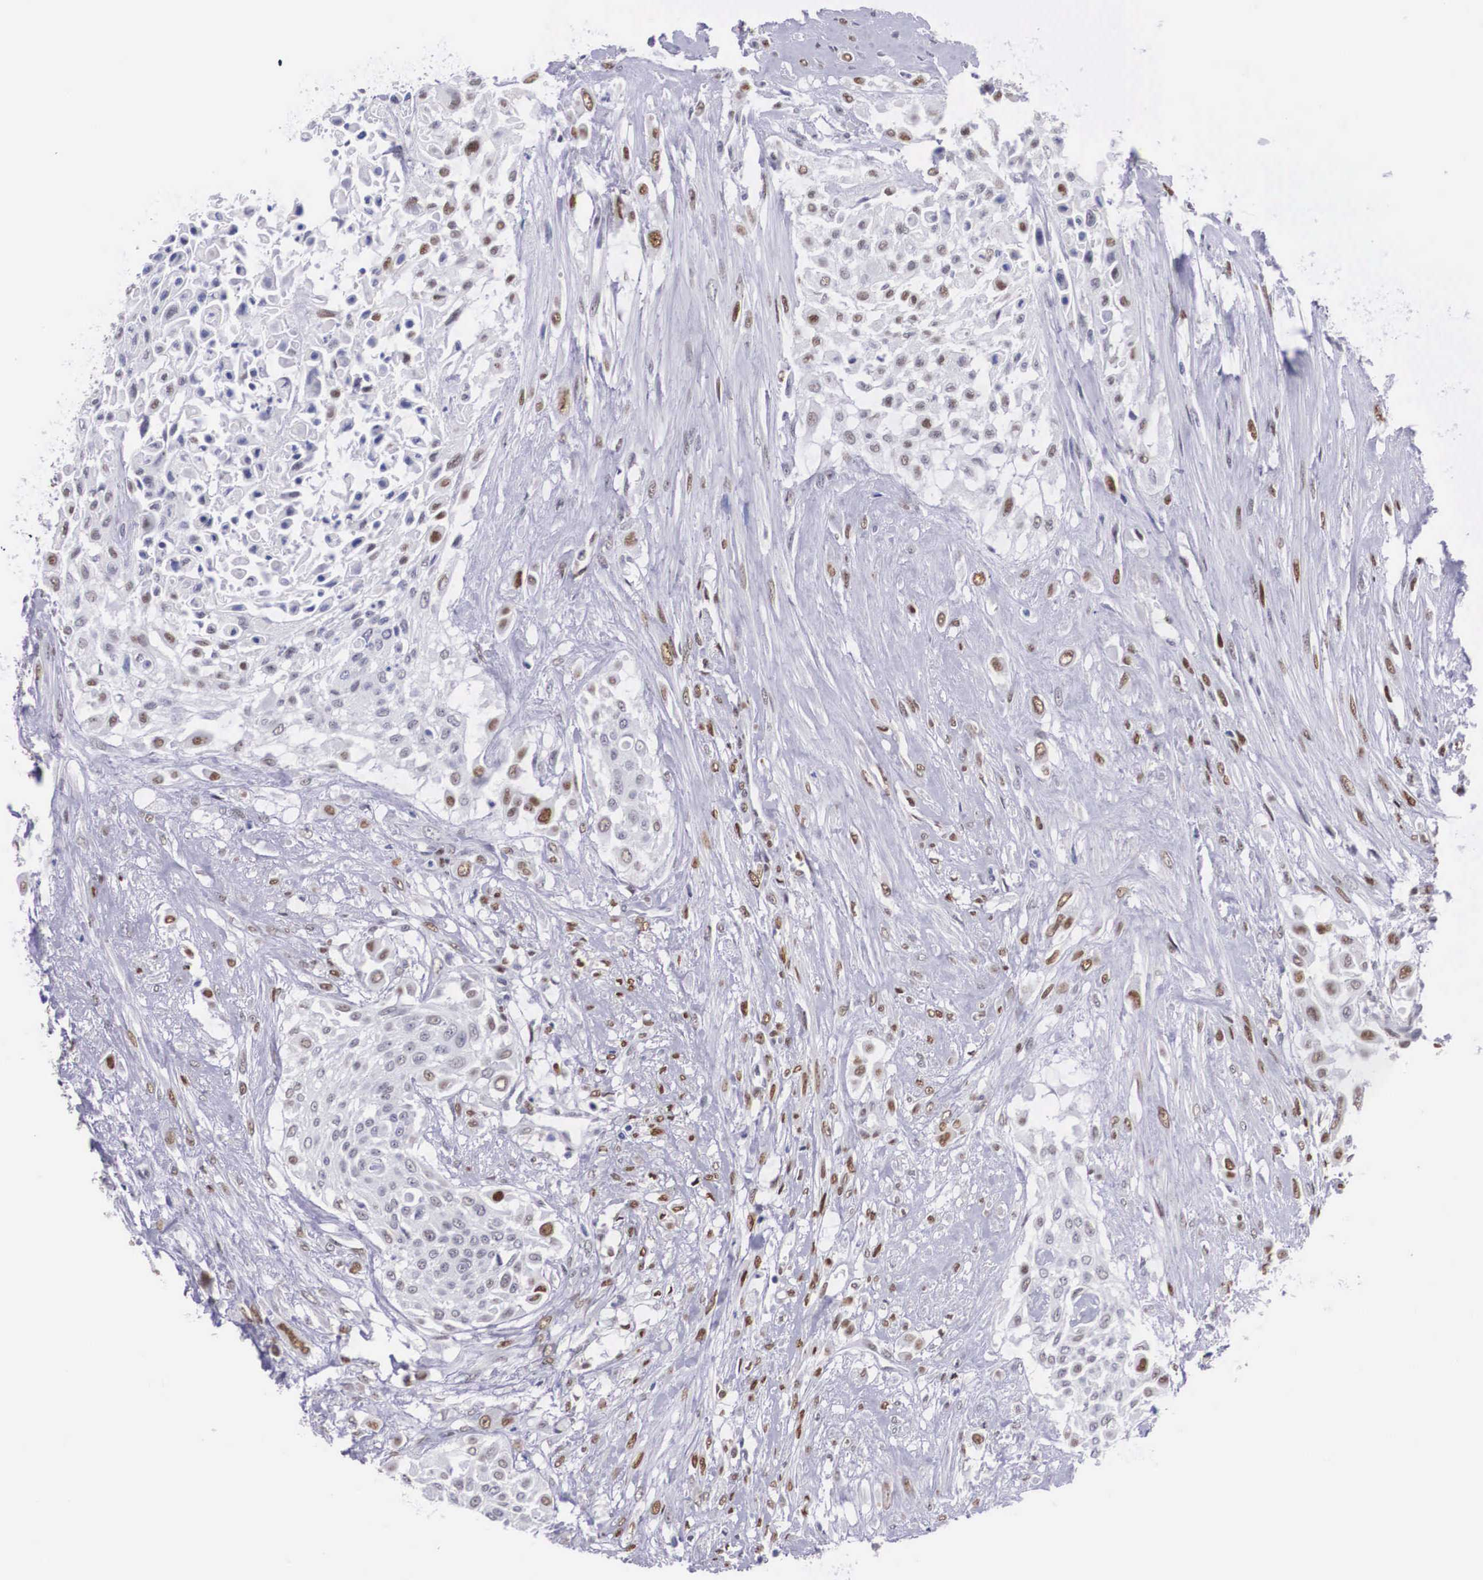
{"staining": {"intensity": "moderate", "quantity": "25%-75%", "location": "nuclear"}, "tissue": "urothelial cancer", "cell_type": "Tumor cells", "image_type": "cancer", "snomed": [{"axis": "morphology", "description": "Urothelial carcinoma, High grade"}, {"axis": "topography", "description": "Urinary bladder"}], "caption": "Protein staining of urothelial cancer tissue shows moderate nuclear staining in approximately 25%-75% of tumor cells. Nuclei are stained in blue.", "gene": "KHDRBS3", "patient": {"sex": "male", "age": 57}}